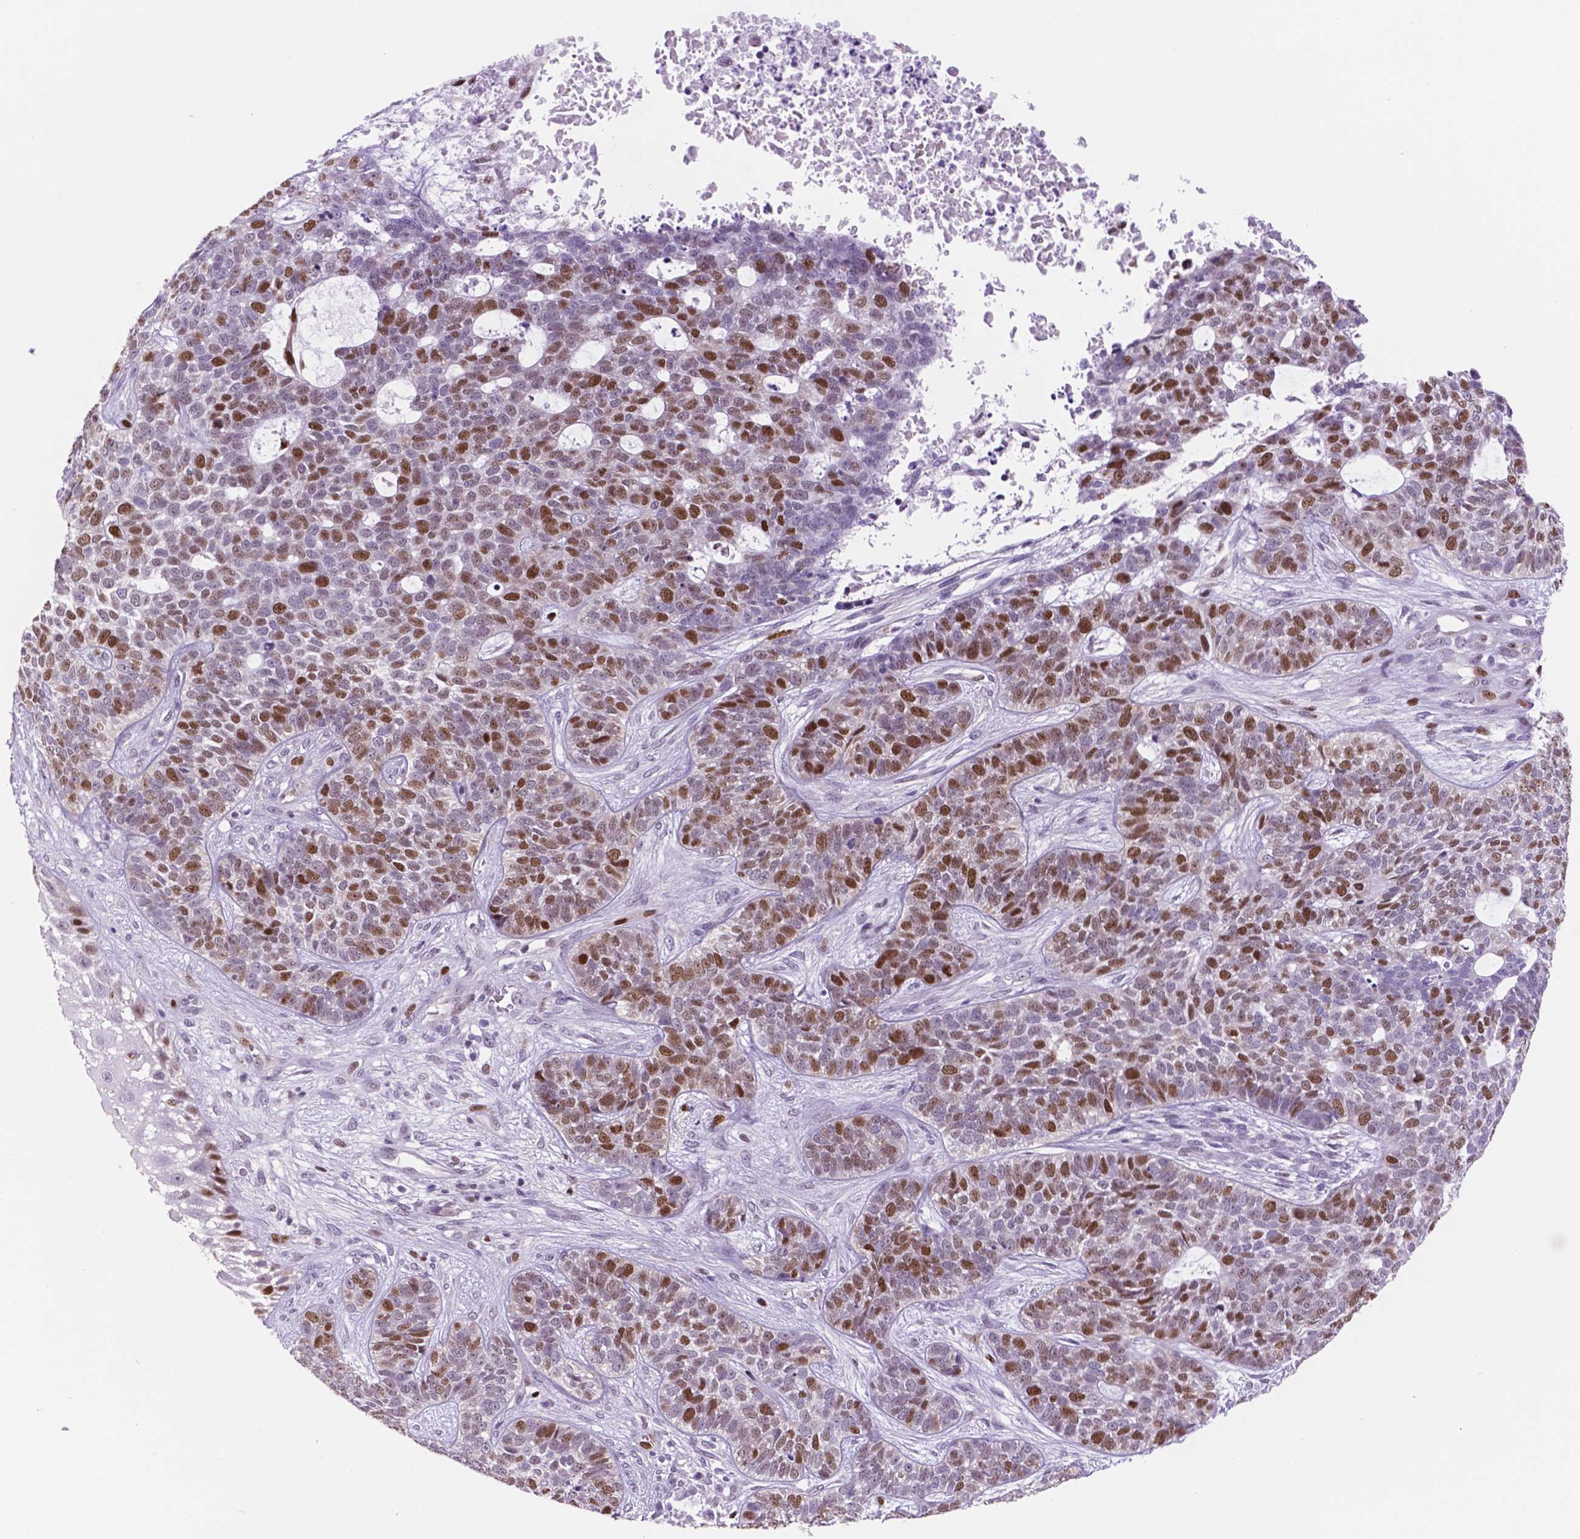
{"staining": {"intensity": "moderate", "quantity": "25%-75%", "location": "nuclear"}, "tissue": "skin cancer", "cell_type": "Tumor cells", "image_type": "cancer", "snomed": [{"axis": "morphology", "description": "Basal cell carcinoma"}, {"axis": "topography", "description": "Skin"}], "caption": "A medium amount of moderate nuclear expression is identified in approximately 25%-75% of tumor cells in skin cancer (basal cell carcinoma) tissue.", "gene": "NCAPH2", "patient": {"sex": "female", "age": 69}}